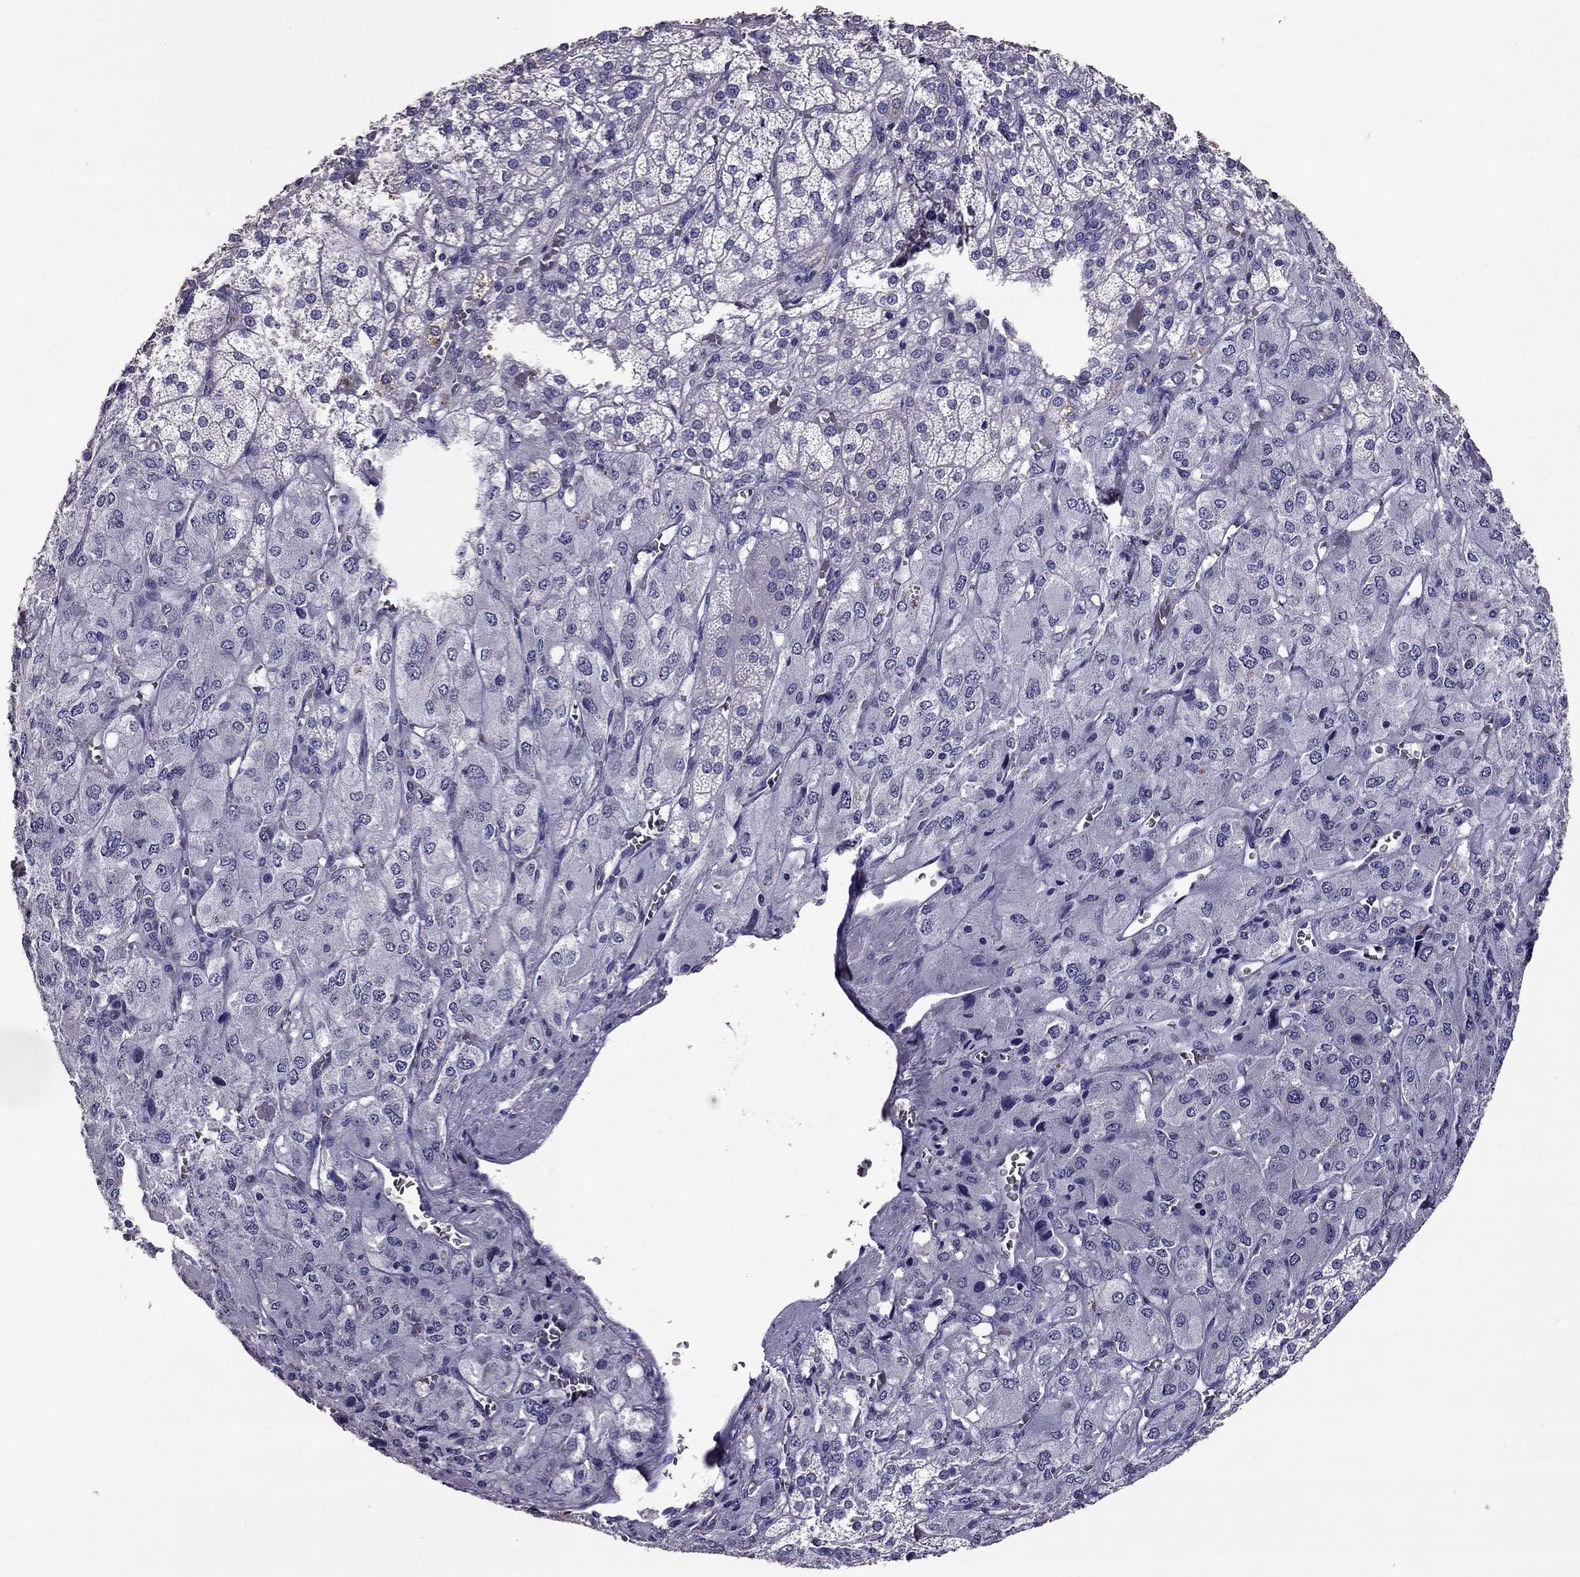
{"staining": {"intensity": "negative", "quantity": "none", "location": "none"}, "tissue": "adrenal gland", "cell_type": "Glandular cells", "image_type": "normal", "snomed": [{"axis": "morphology", "description": "Normal tissue, NOS"}, {"axis": "topography", "description": "Adrenal gland"}], "caption": "Human adrenal gland stained for a protein using IHC reveals no staining in glandular cells.", "gene": "NKX3", "patient": {"sex": "female", "age": 60}}